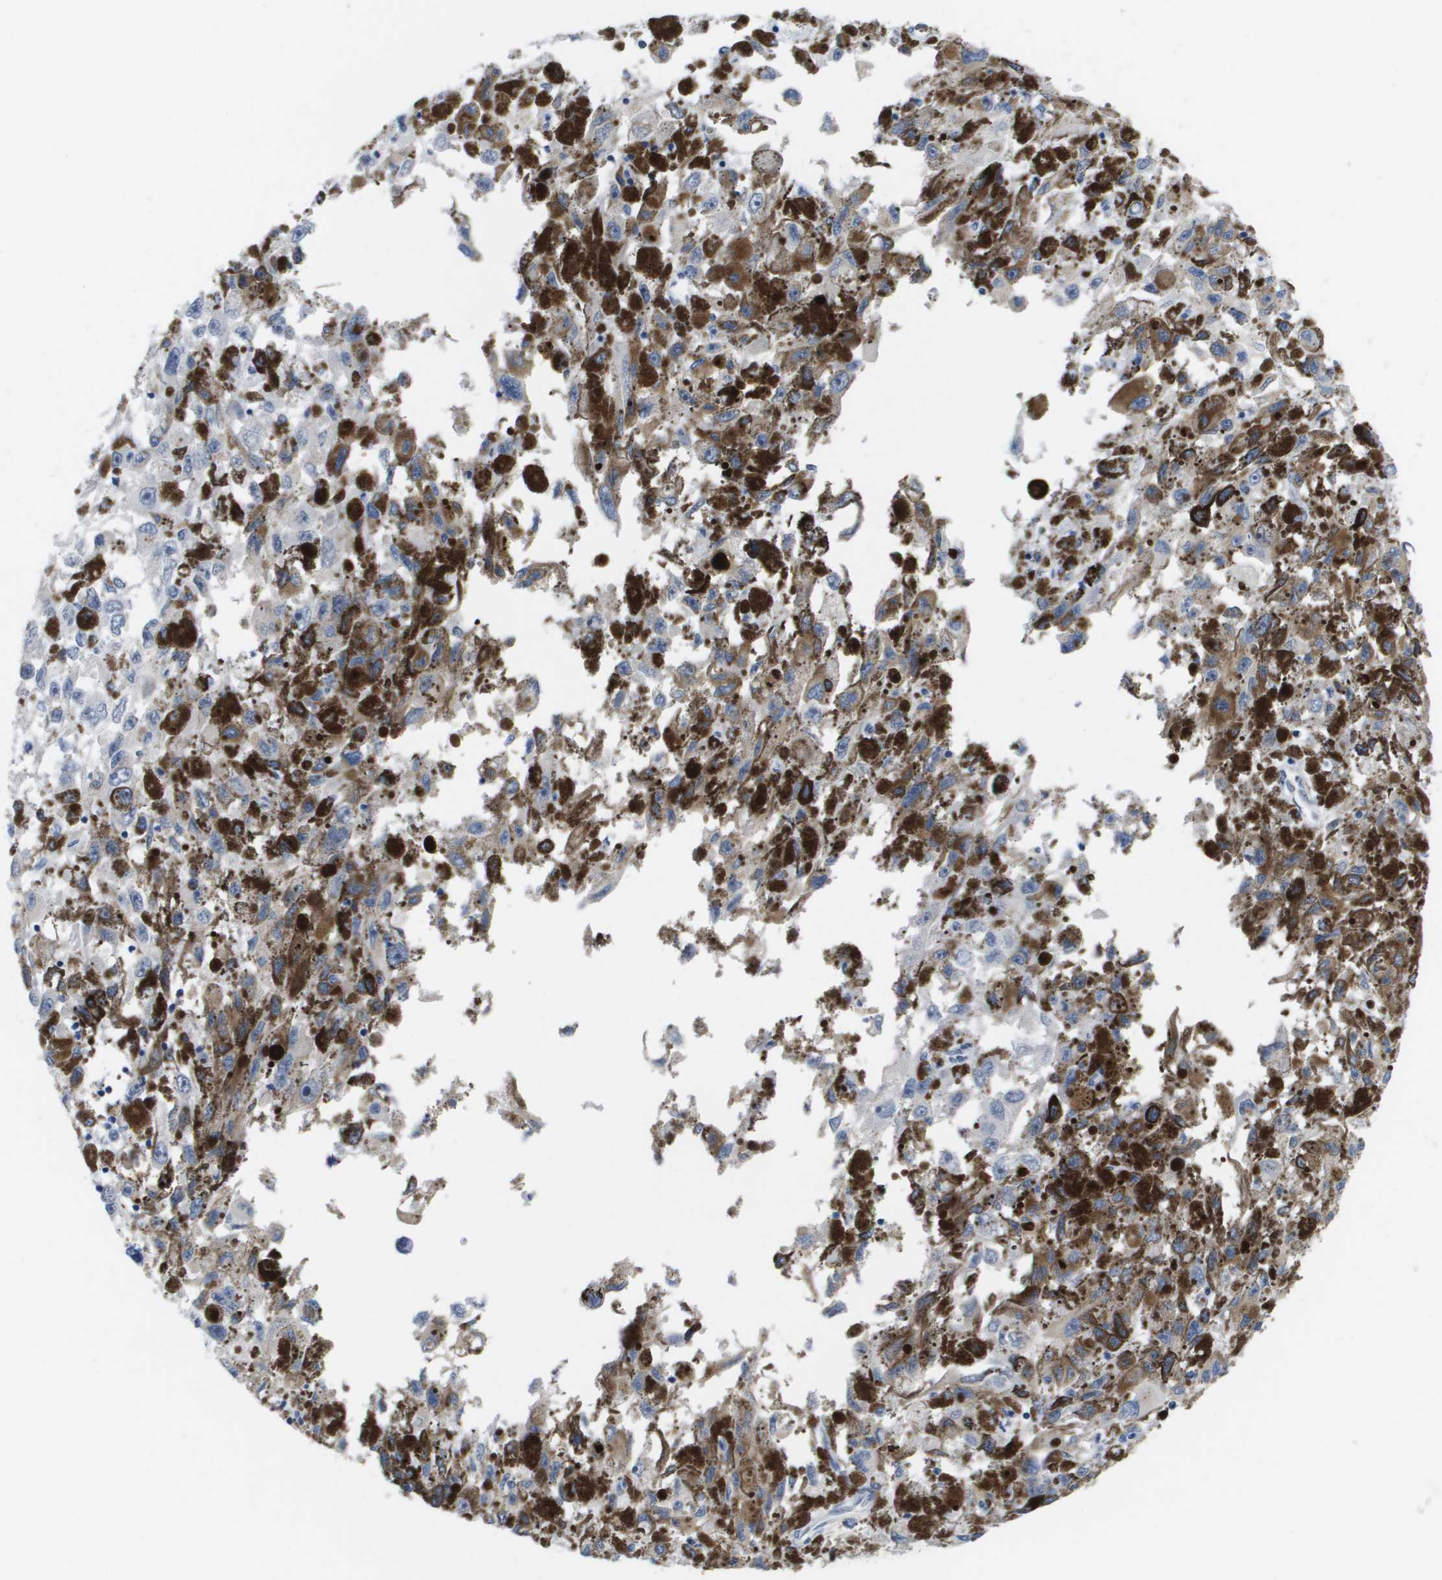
{"staining": {"intensity": "moderate", "quantity": "25%-75%", "location": "cytoplasmic/membranous"}, "tissue": "melanoma", "cell_type": "Tumor cells", "image_type": "cancer", "snomed": [{"axis": "morphology", "description": "Malignant melanoma, NOS"}, {"axis": "topography", "description": "Skin"}], "caption": "Approximately 25%-75% of tumor cells in malignant melanoma exhibit moderate cytoplasmic/membranous protein staining as visualized by brown immunohistochemical staining.", "gene": "CA9", "patient": {"sex": "female", "age": 104}}